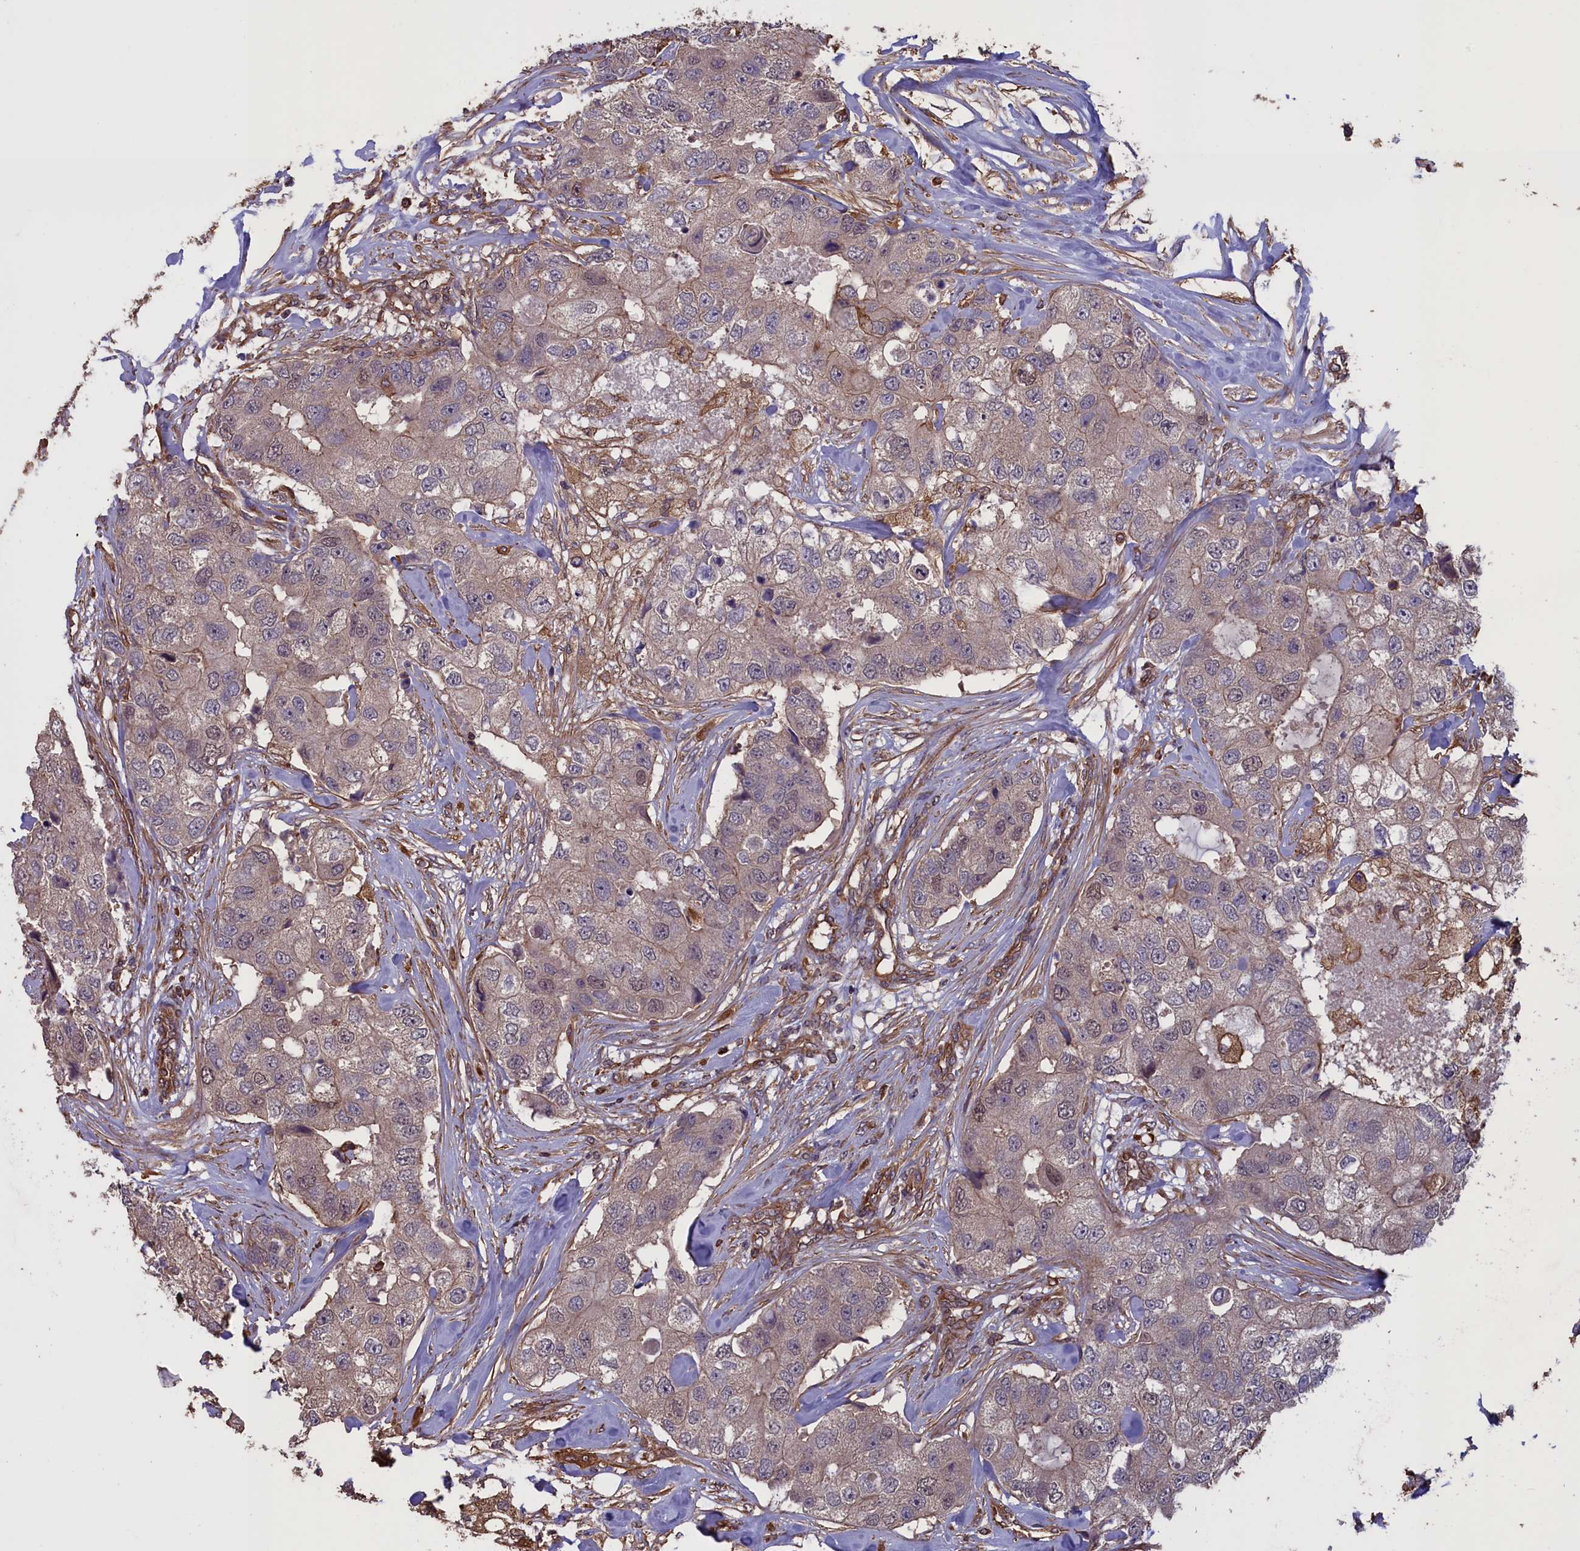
{"staining": {"intensity": "weak", "quantity": "<25%", "location": "cytoplasmic/membranous"}, "tissue": "breast cancer", "cell_type": "Tumor cells", "image_type": "cancer", "snomed": [{"axis": "morphology", "description": "Duct carcinoma"}, {"axis": "topography", "description": "Breast"}], "caption": "Tumor cells are negative for brown protein staining in breast cancer.", "gene": "DAPK3", "patient": {"sex": "female", "age": 62}}